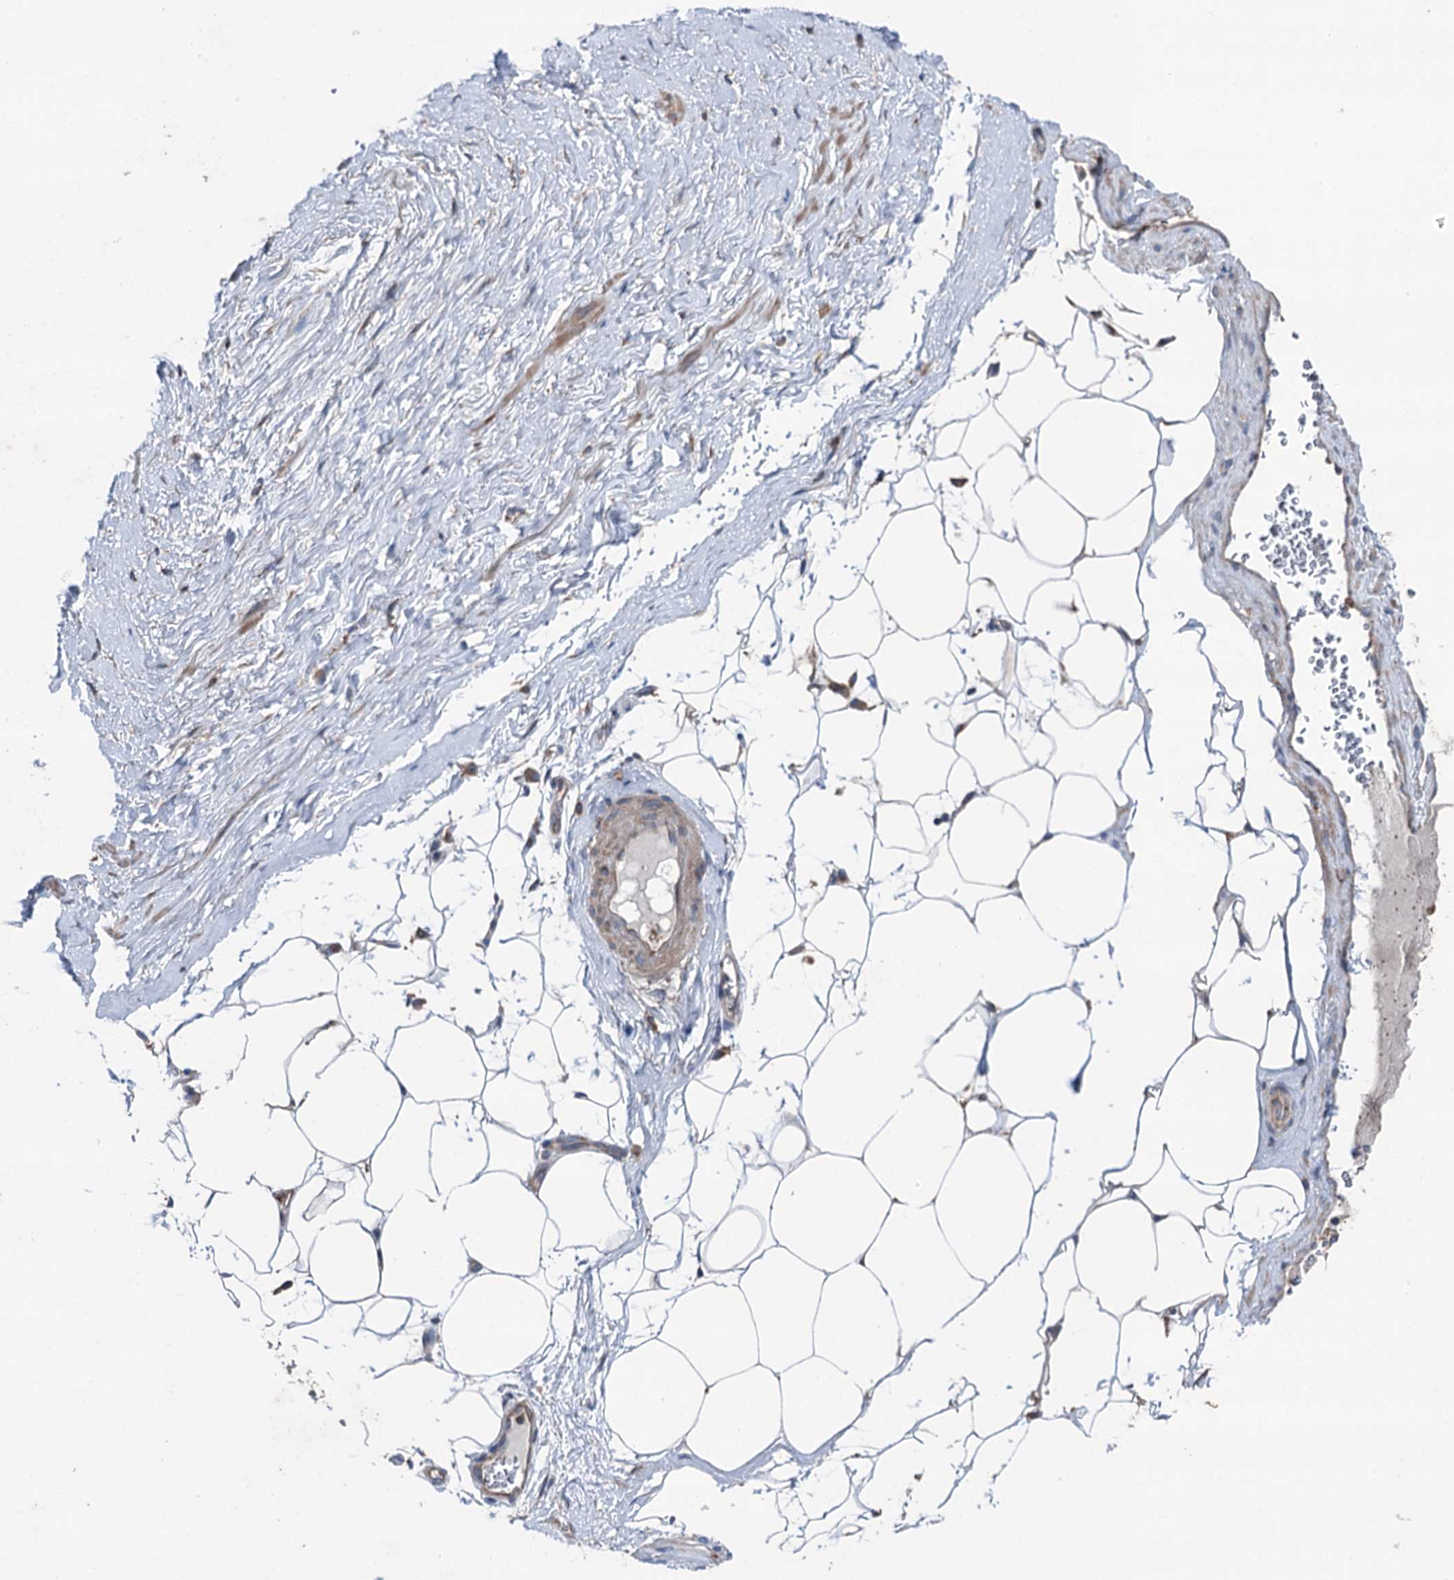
{"staining": {"intensity": "negative", "quantity": "none", "location": "none"}, "tissue": "adipose tissue", "cell_type": "Adipocytes", "image_type": "normal", "snomed": [{"axis": "morphology", "description": "Normal tissue, NOS"}, {"axis": "morphology", "description": "Adenocarcinoma, Low grade"}, {"axis": "topography", "description": "Prostate"}, {"axis": "topography", "description": "Peripheral nerve tissue"}], "caption": "The photomicrograph shows no significant positivity in adipocytes of adipose tissue. (Stains: DAB (3,3'-diaminobenzidine) immunohistochemistry with hematoxylin counter stain, Microscopy: brightfield microscopy at high magnification).", "gene": "RUFY1", "patient": {"sex": "male", "age": 63}}